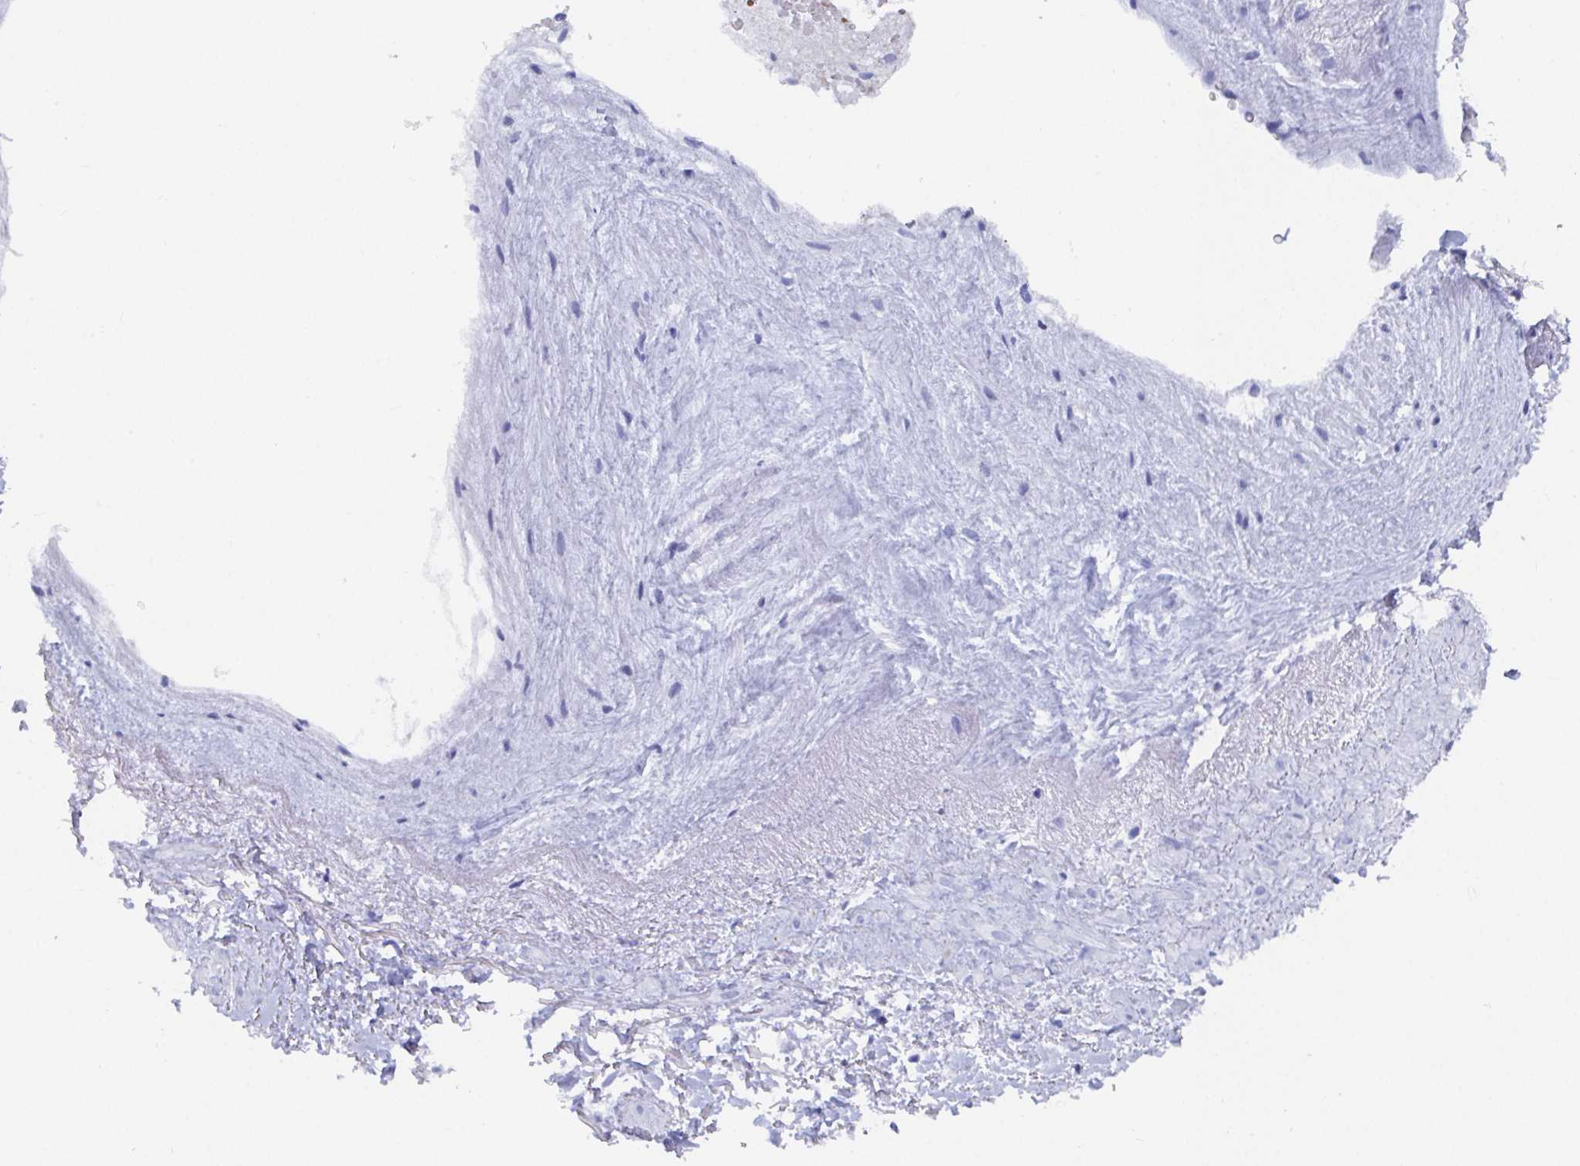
{"staining": {"intensity": "negative", "quantity": "none", "location": "none"}, "tissue": "heart muscle", "cell_type": "Cardiomyocytes", "image_type": "normal", "snomed": [{"axis": "morphology", "description": "Normal tissue, NOS"}, {"axis": "topography", "description": "Heart"}], "caption": "This is an immunohistochemistry (IHC) image of normal heart muscle. There is no staining in cardiomyocytes.", "gene": "CLDN8", "patient": {"sex": "male", "age": 62}}